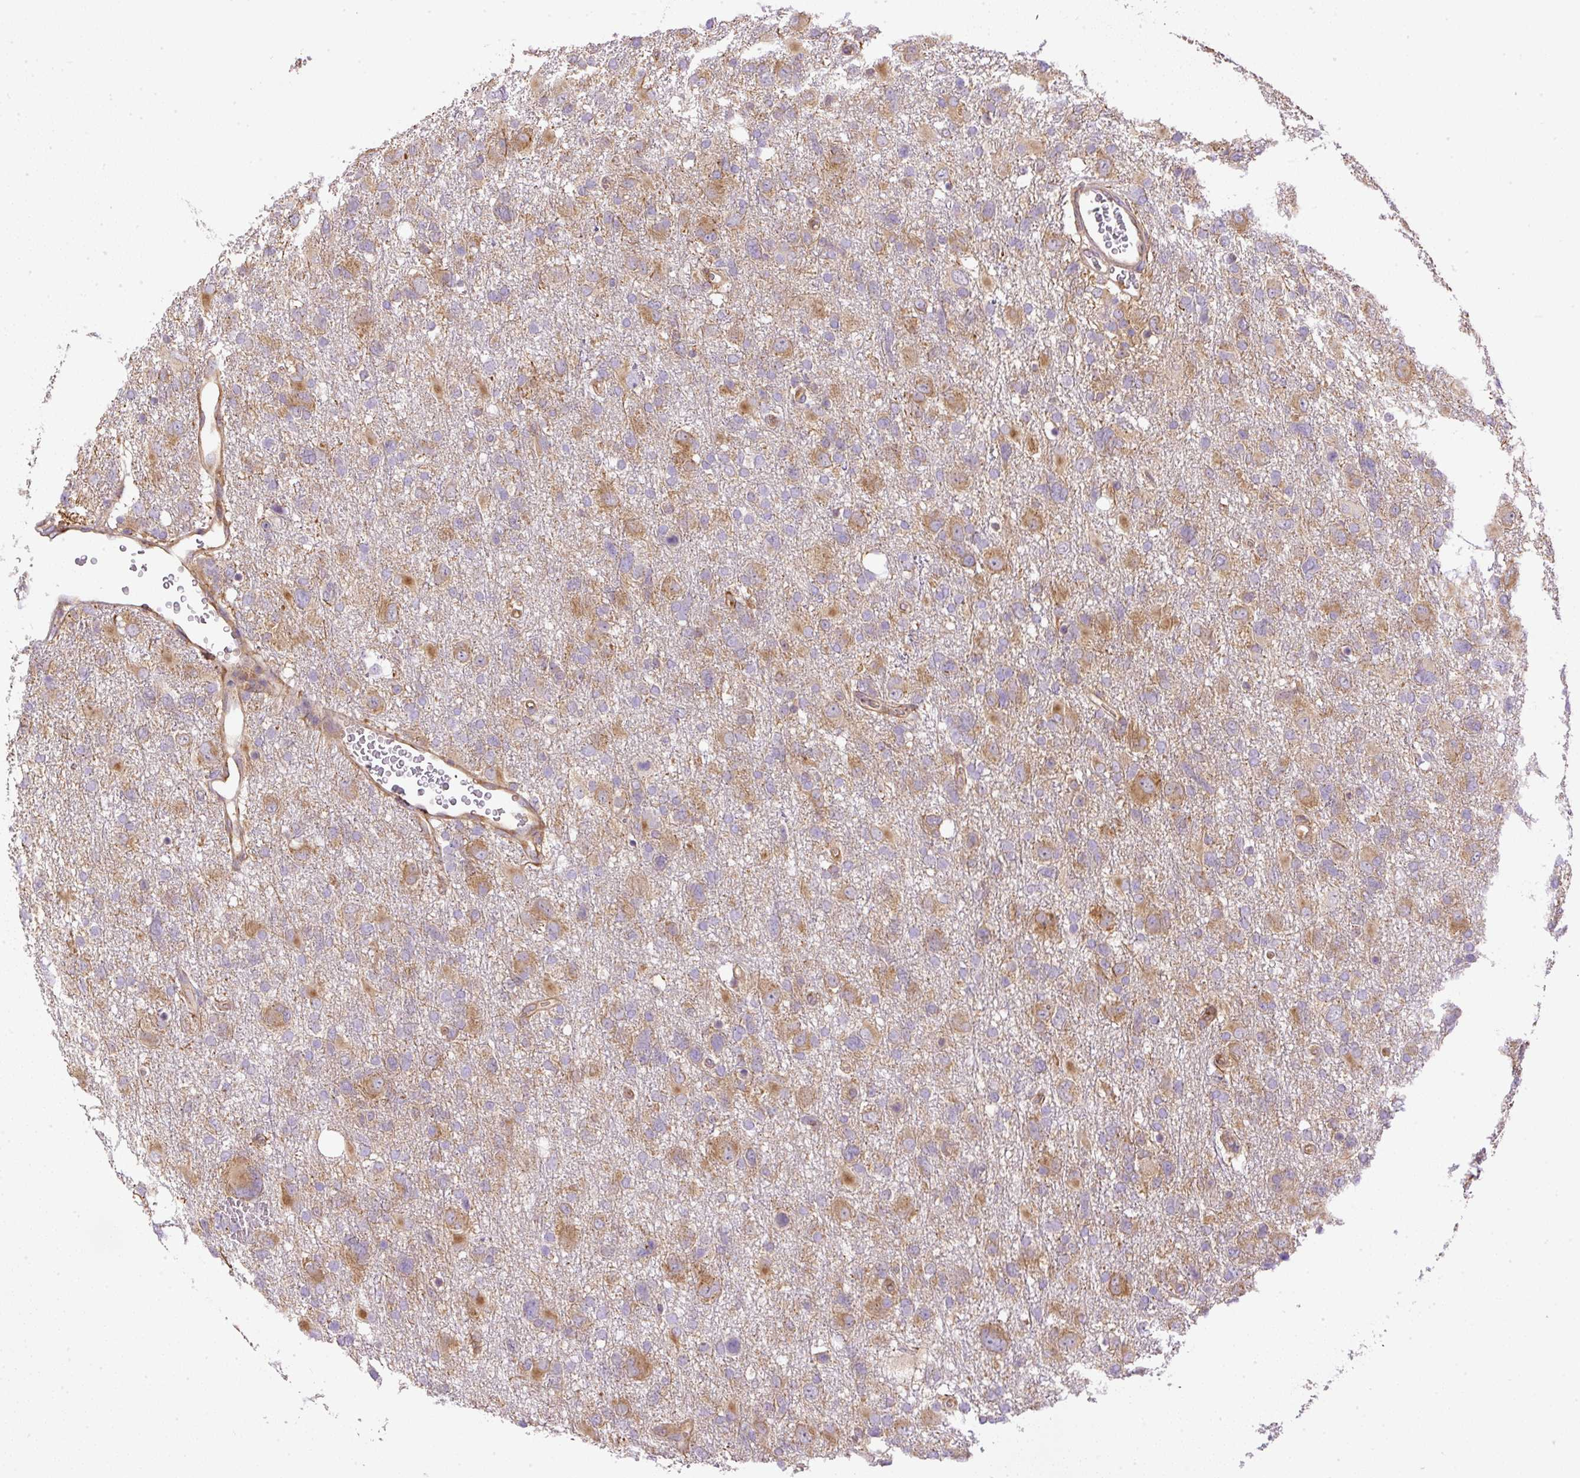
{"staining": {"intensity": "moderate", "quantity": ">75%", "location": "cytoplasmic/membranous"}, "tissue": "glioma", "cell_type": "Tumor cells", "image_type": "cancer", "snomed": [{"axis": "morphology", "description": "Glioma, malignant, High grade"}, {"axis": "topography", "description": "Brain"}], "caption": "Immunohistochemical staining of glioma displays medium levels of moderate cytoplasmic/membranous protein staining in approximately >75% of tumor cells.", "gene": "DAPK1", "patient": {"sex": "male", "age": 61}}